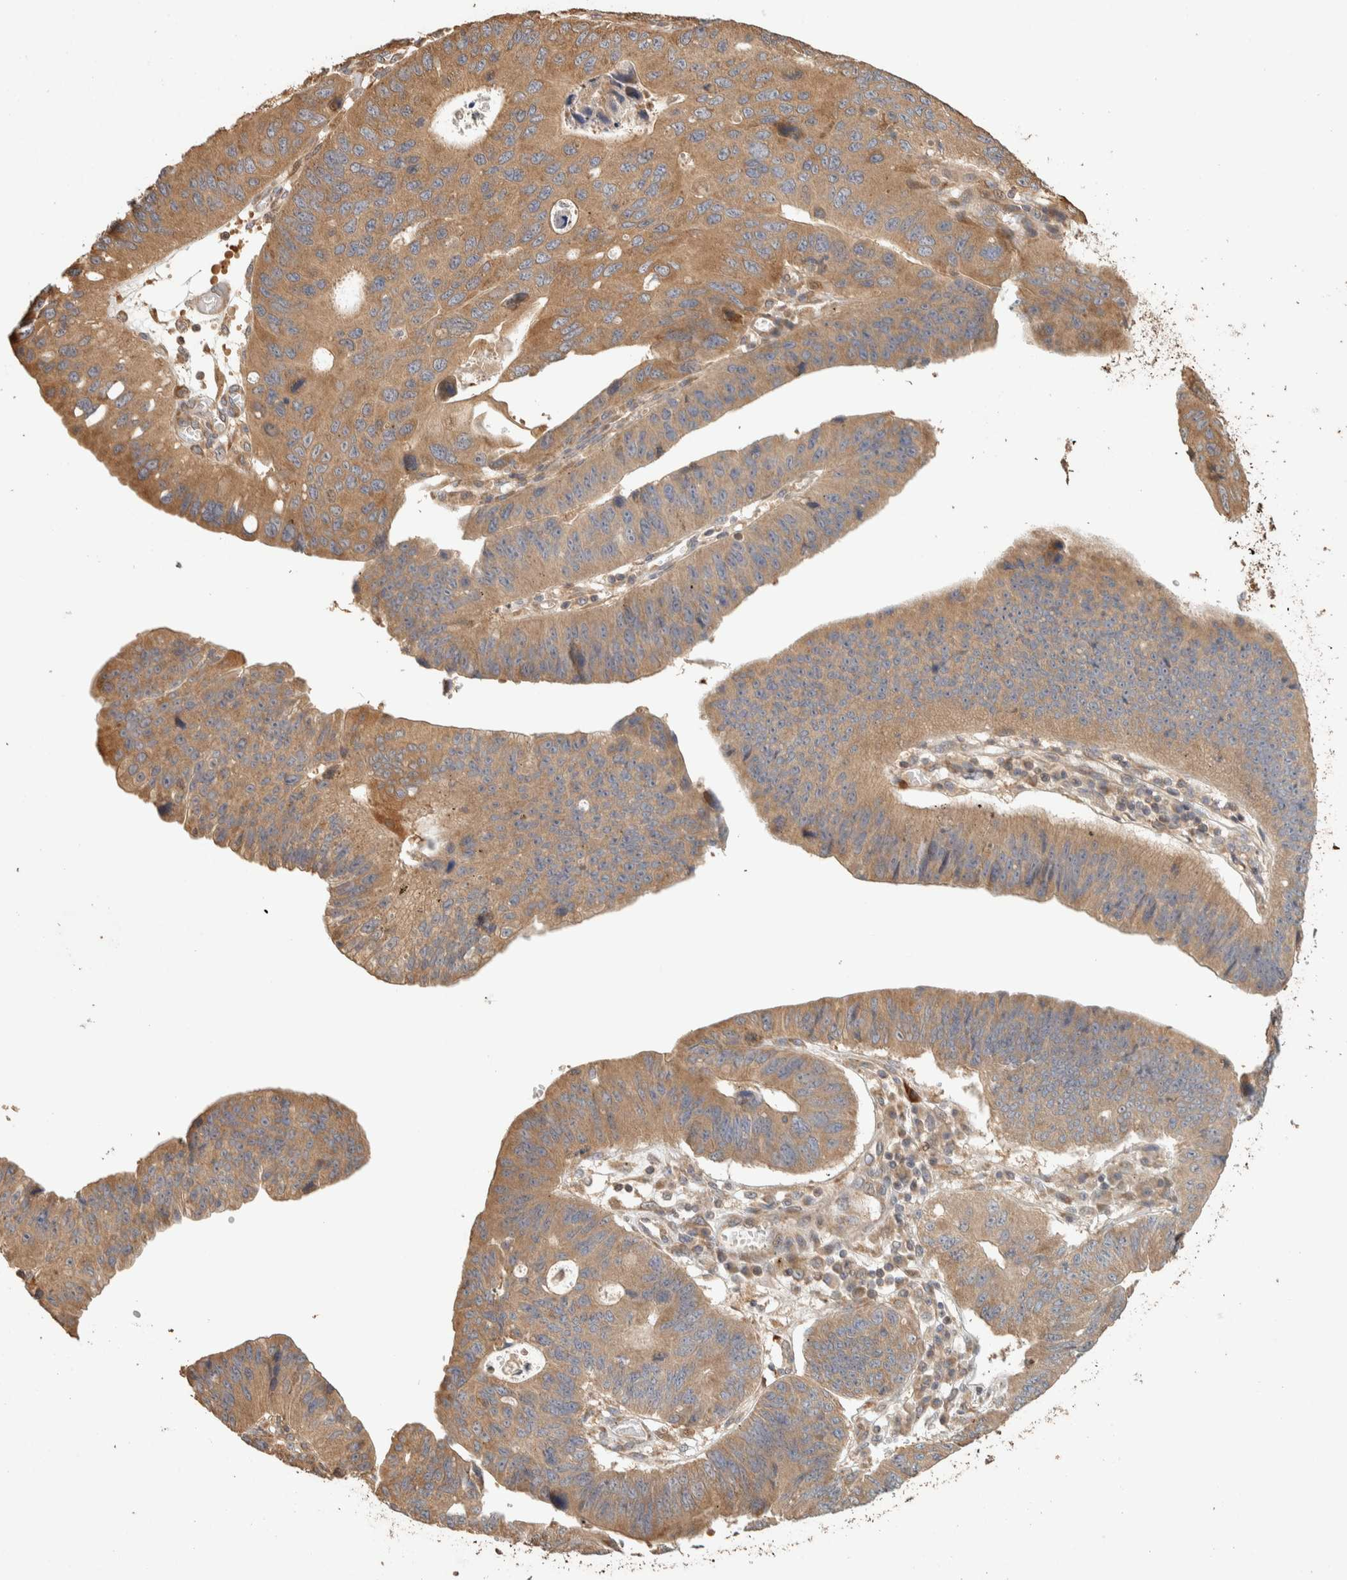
{"staining": {"intensity": "moderate", "quantity": ">75%", "location": "cytoplasmic/membranous"}, "tissue": "stomach cancer", "cell_type": "Tumor cells", "image_type": "cancer", "snomed": [{"axis": "morphology", "description": "Adenocarcinoma, NOS"}, {"axis": "topography", "description": "Stomach"}], "caption": "Moderate cytoplasmic/membranous expression is identified in approximately >75% of tumor cells in adenocarcinoma (stomach).", "gene": "EXOC7", "patient": {"sex": "male", "age": 59}}